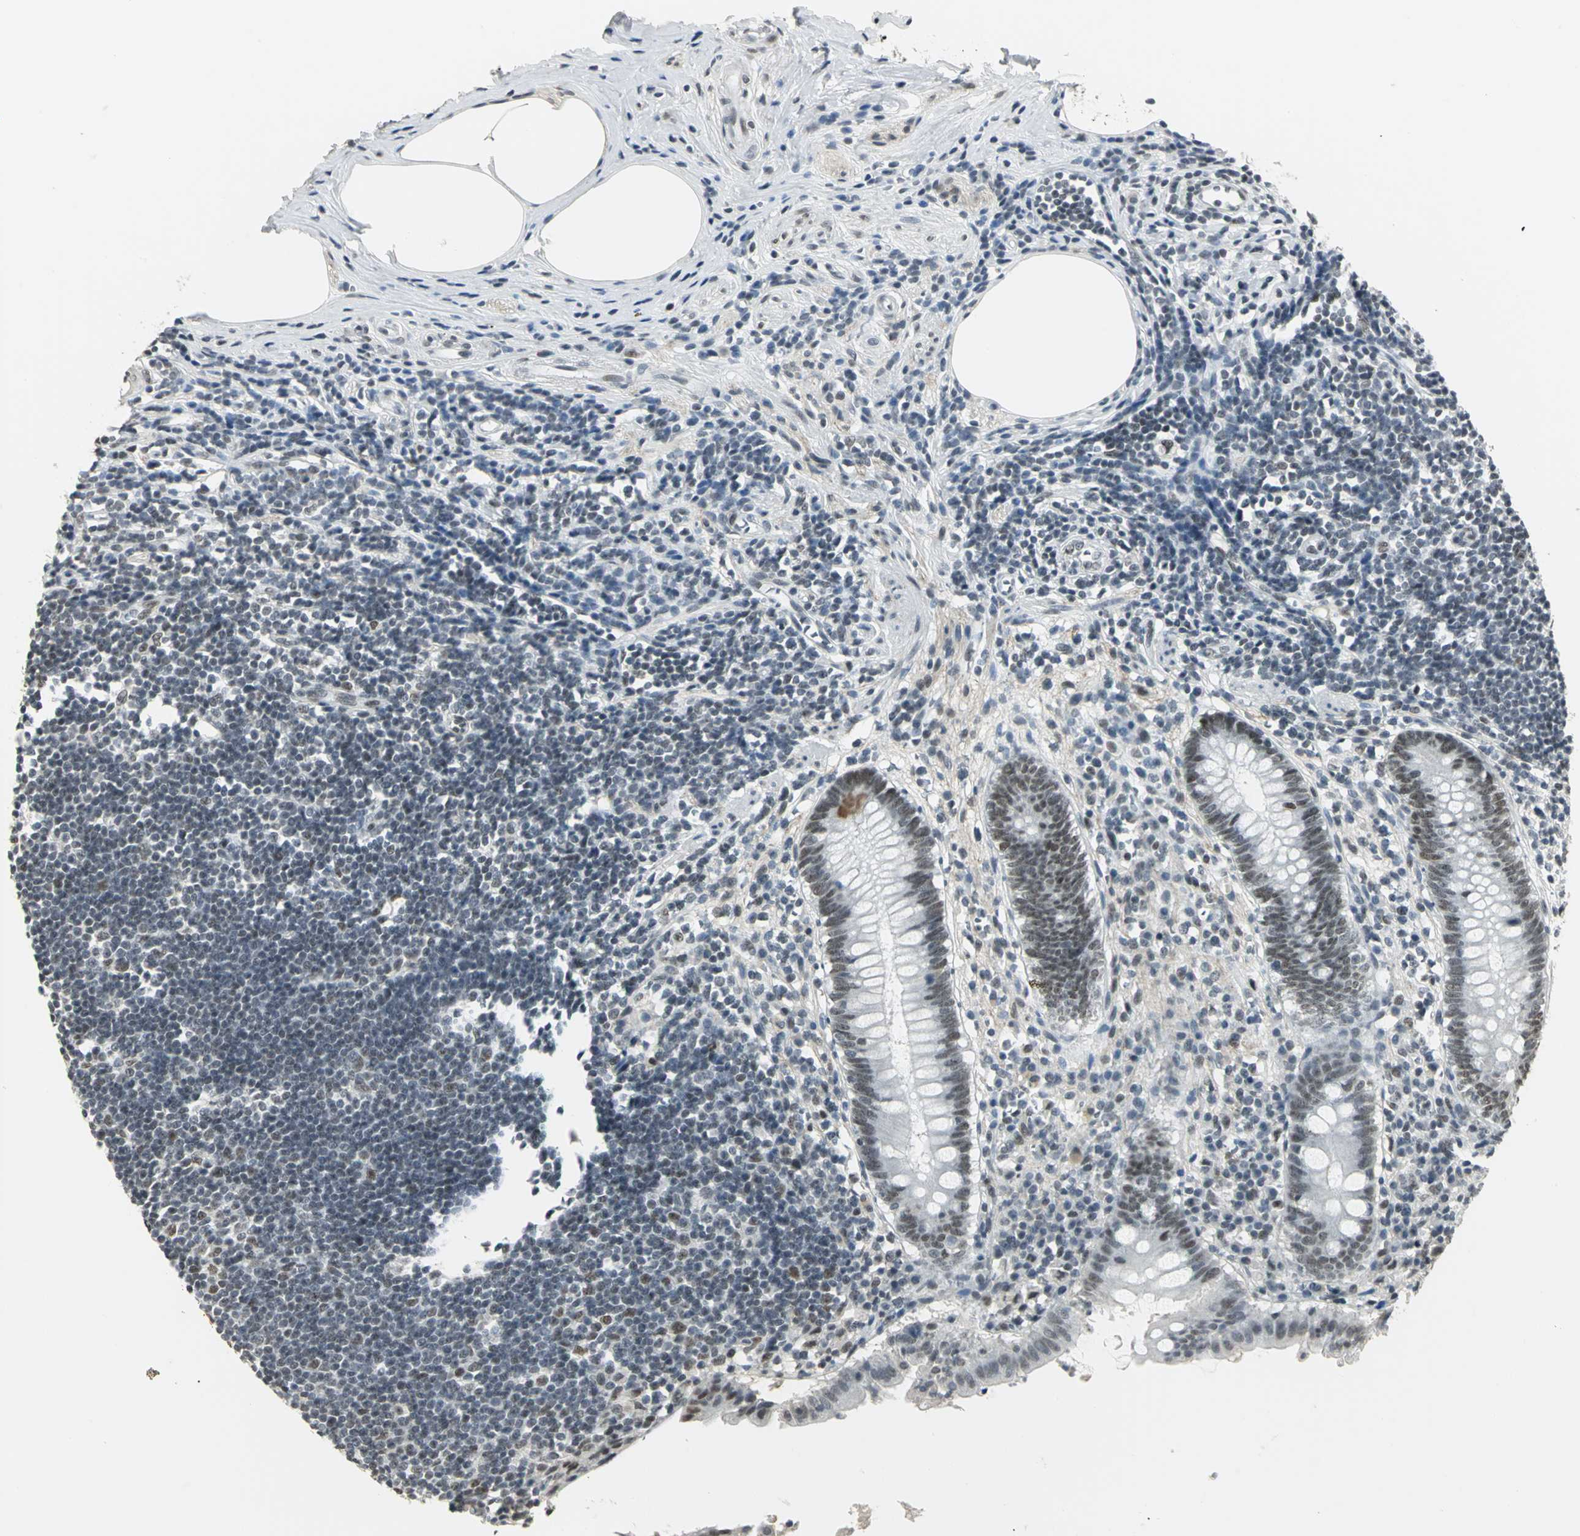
{"staining": {"intensity": "weak", "quantity": ">75%", "location": "nuclear"}, "tissue": "appendix", "cell_type": "Glandular cells", "image_type": "normal", "snomed": [{"axis": "morphology", "description": "Normal tissue, NOS"}, {"axis": "topography", "description": "Appendix"}], "caption": "This photomicrograph exhibits IHC staining of normal human appendix, with low weak nuclear positivity in approximately >75% of glandular cells.", "gene": "CBX3", "patient": {"sex": "female", "age": 50}}